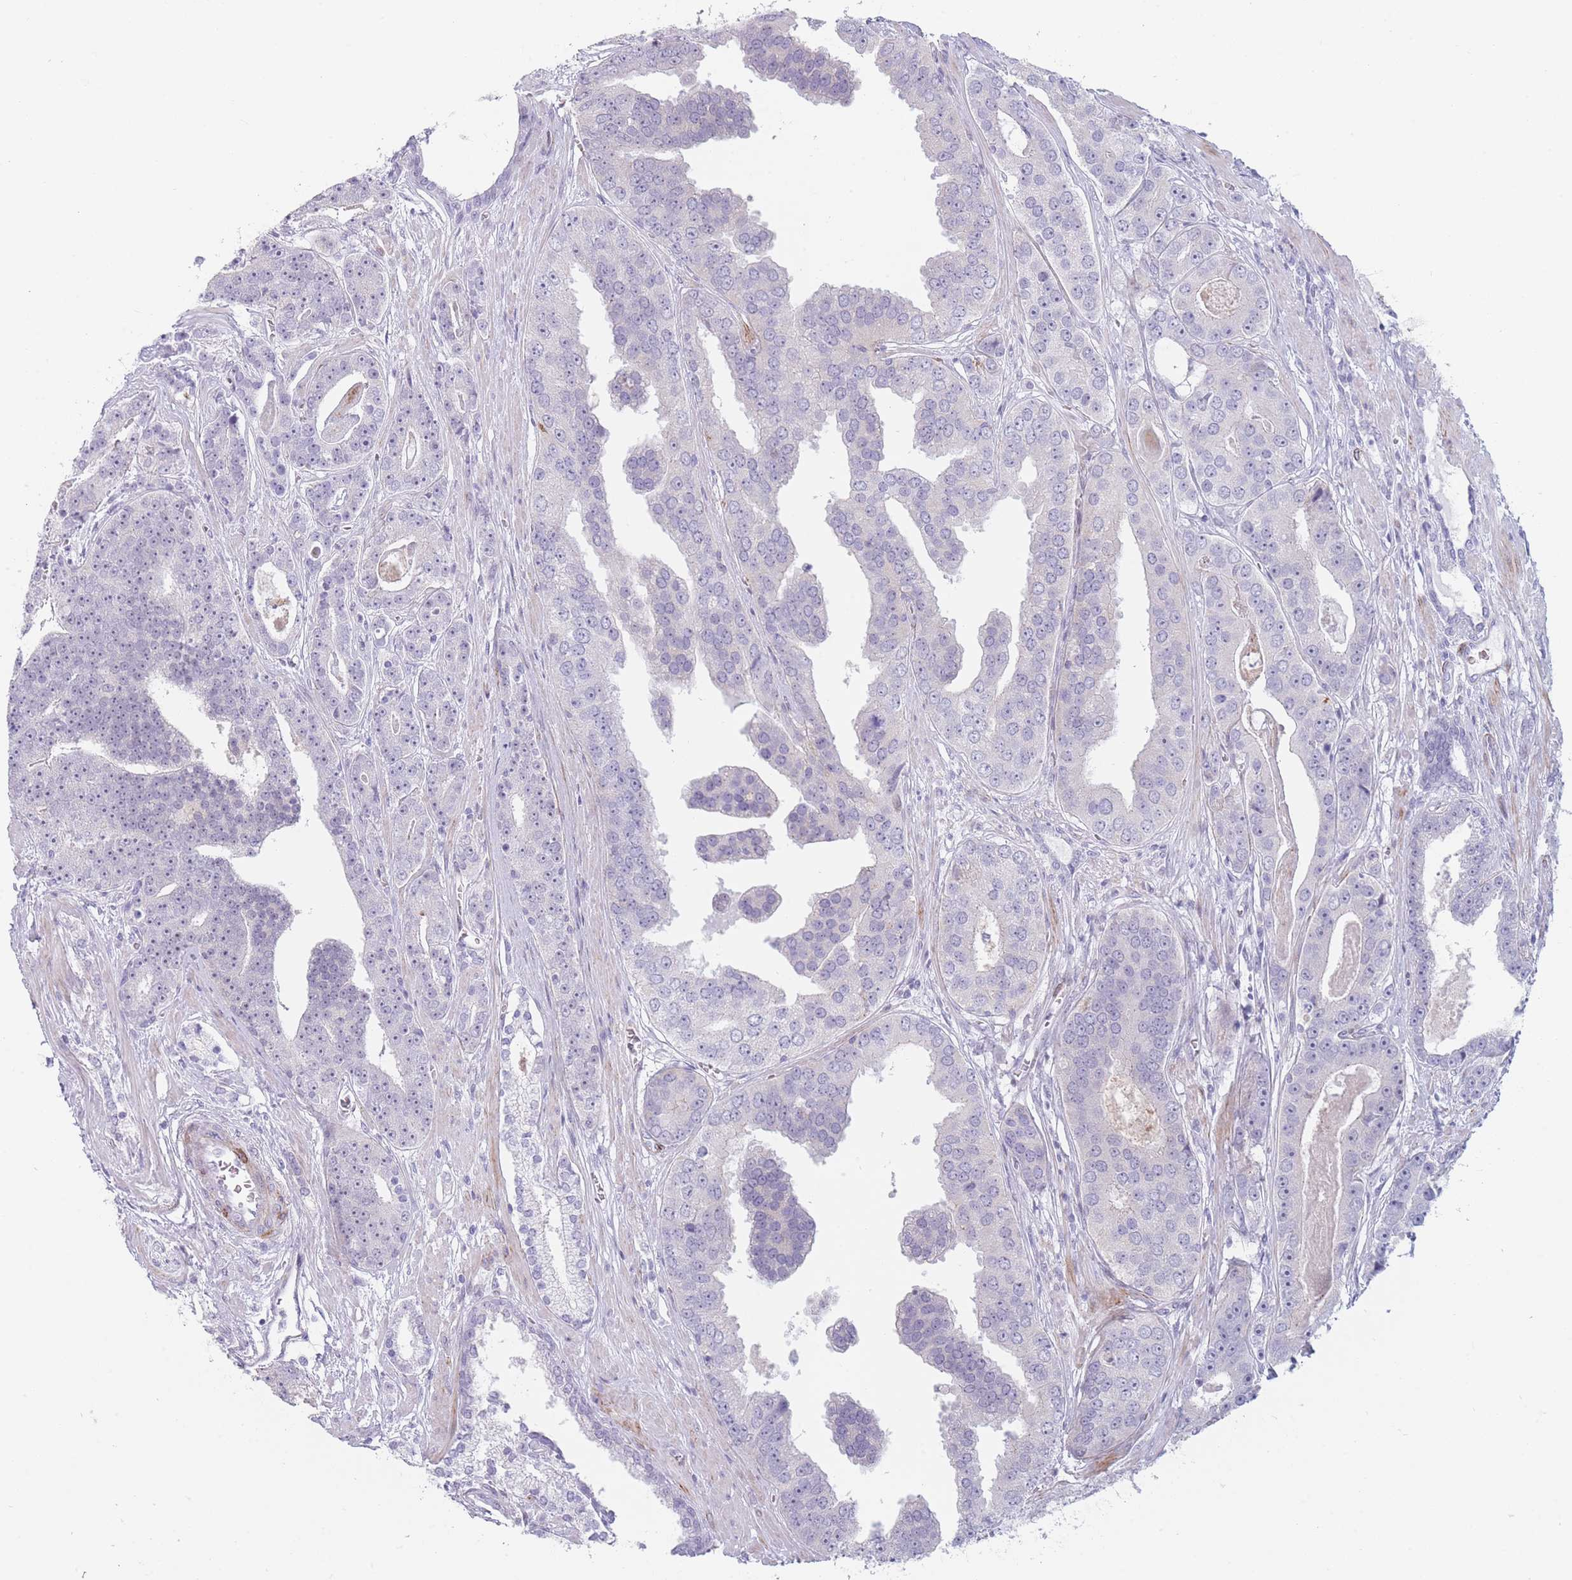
{"staining": {"intensity": "negative", "quantity": "none", "location": "none"}, "tissue": "prostate cancer", "cell_type": "Tumor cells", "image_type": "cancer", "snomed": [{"axis": "morphology", "description": "Adenocarcinoma, High grade"}, {"axis": "topography", "description": "Prostate"}], "caption": "Immunohistochemistry photomicrograph of neoplastic tissue: adenocarcinoma (high-grade) (prostate) stained with DAB (3,3'-diaminobenzidine) demonstrates no significant protein staining in tumor cells.", "gene": "IFNA6", "patient": {"sex": "male", "age": 71}}